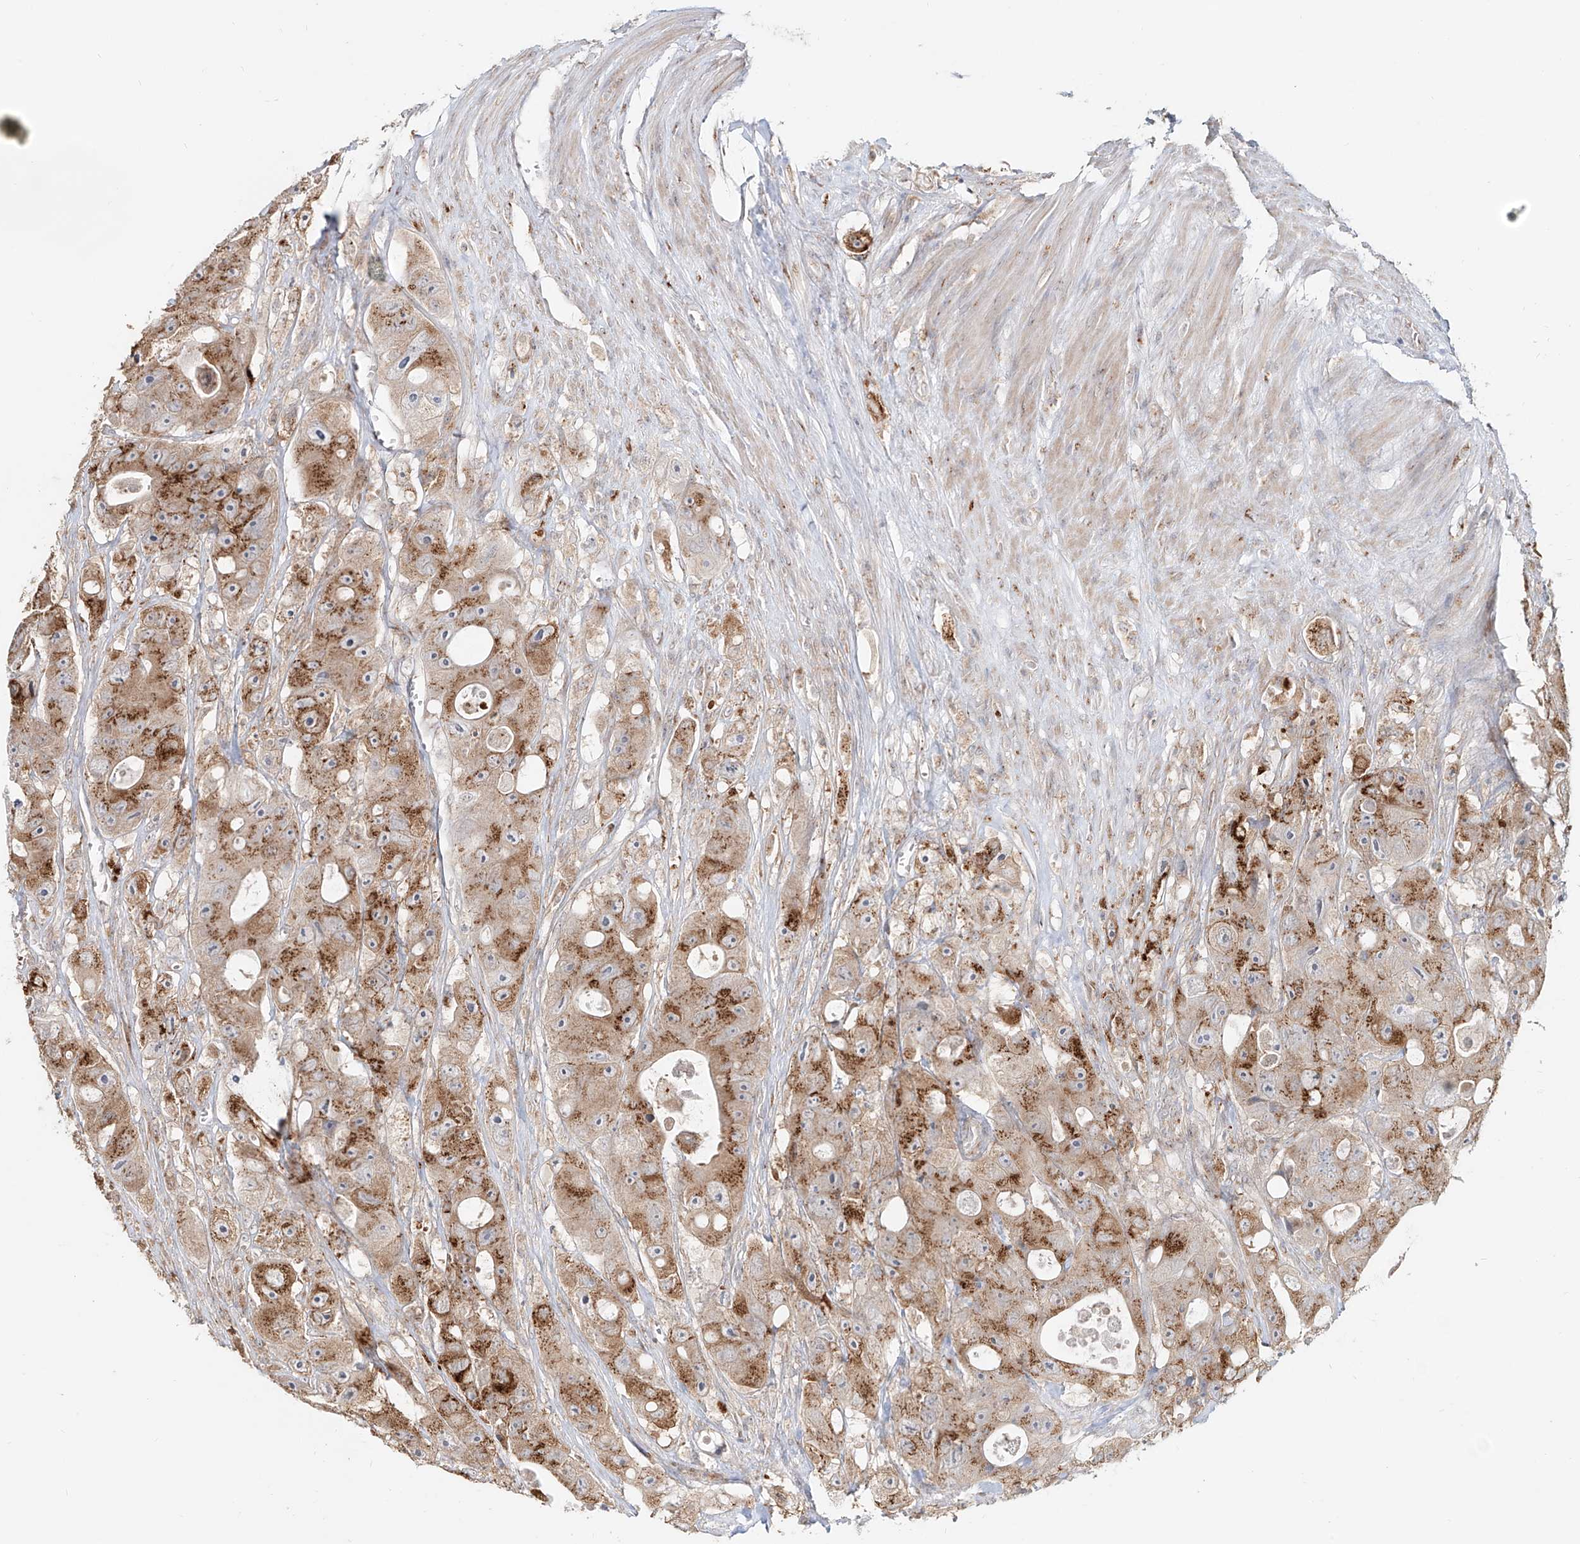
{"staining": {"intensity": "moderate", "quantity": ">75%", "location": "cytoplasmic/membranous"}, "tissue": "colorectal cancer", "cell_type": "Tumor cells", "image_type": "cancer", "snomed": [{"axis": "morphology", "description": "Adenocarcinoma, NOS"}, {"axis": "topography", "description": "Colon"}], "caption": "Moderate cytoplasmic/membranous positivity for a protein is seen in approximately >75% of tumor cells of colorectal cancer using immunohistochemistry (IHC).", "gene": "BSDC1", "patient": {"sex": "female", "age": 46}}